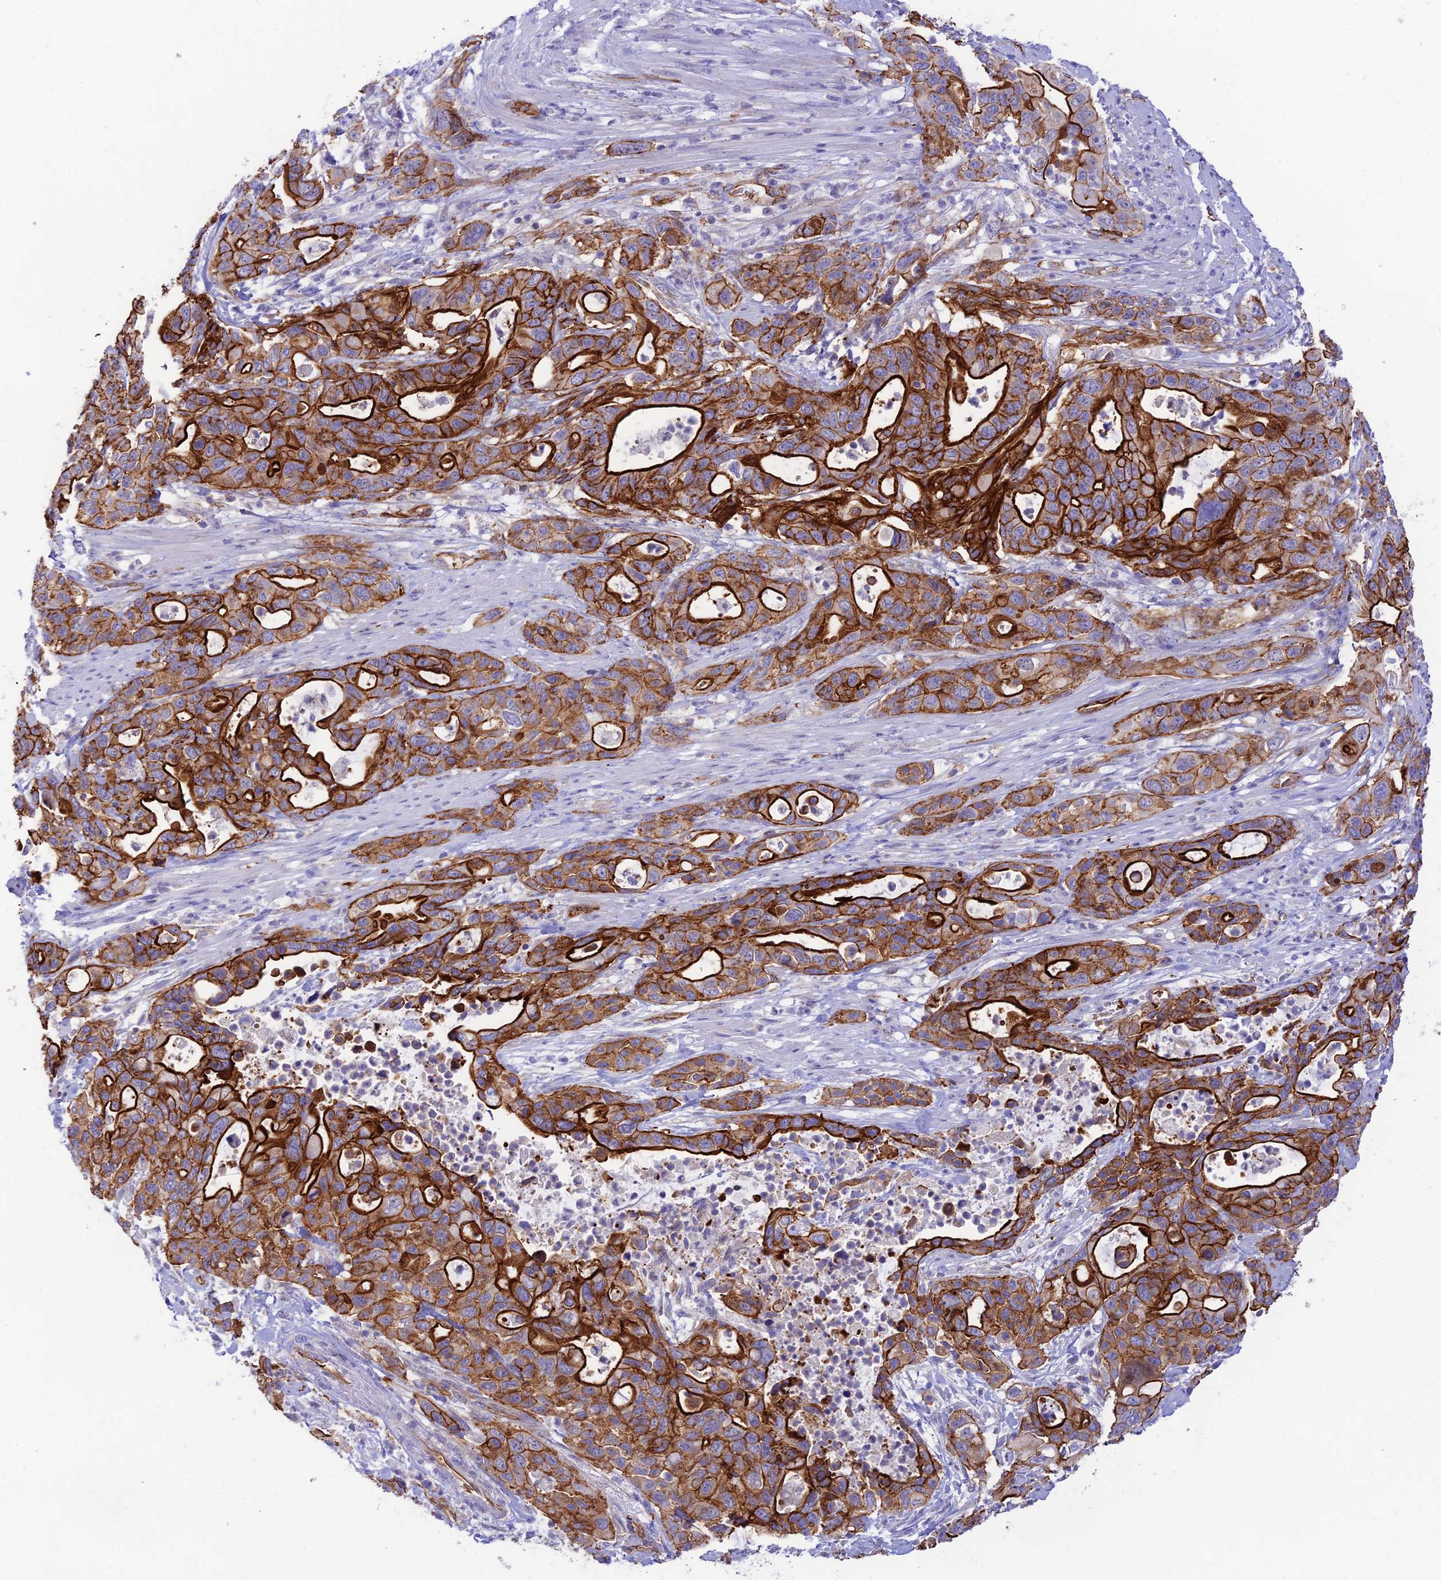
{"staining": {"intensity": "strong", "quantity": "25%-75%", "location": "cytoplasmic/membranous"}, "tissue": "pancreatic cancer", "cell_type": "Tumor cells", "image_type": "cancer", "snomed": [{"axis": "morphology", "description": "Adenocarcinoma, NOS"}, {"axis": "topography", "description": "Pancreas"}], "caption": "Tumor cells show high levels of strong cytoplasmic/membranous expression in about 25%-75% of cells in adenocarcinoma (pancreatic). (Stains: DAB in brown, nuclei in blue, Microscopy: brightfield microscopy at high magnification).", "gene": "YPEL5", "patient": {"sex": "female", "age": 71}}